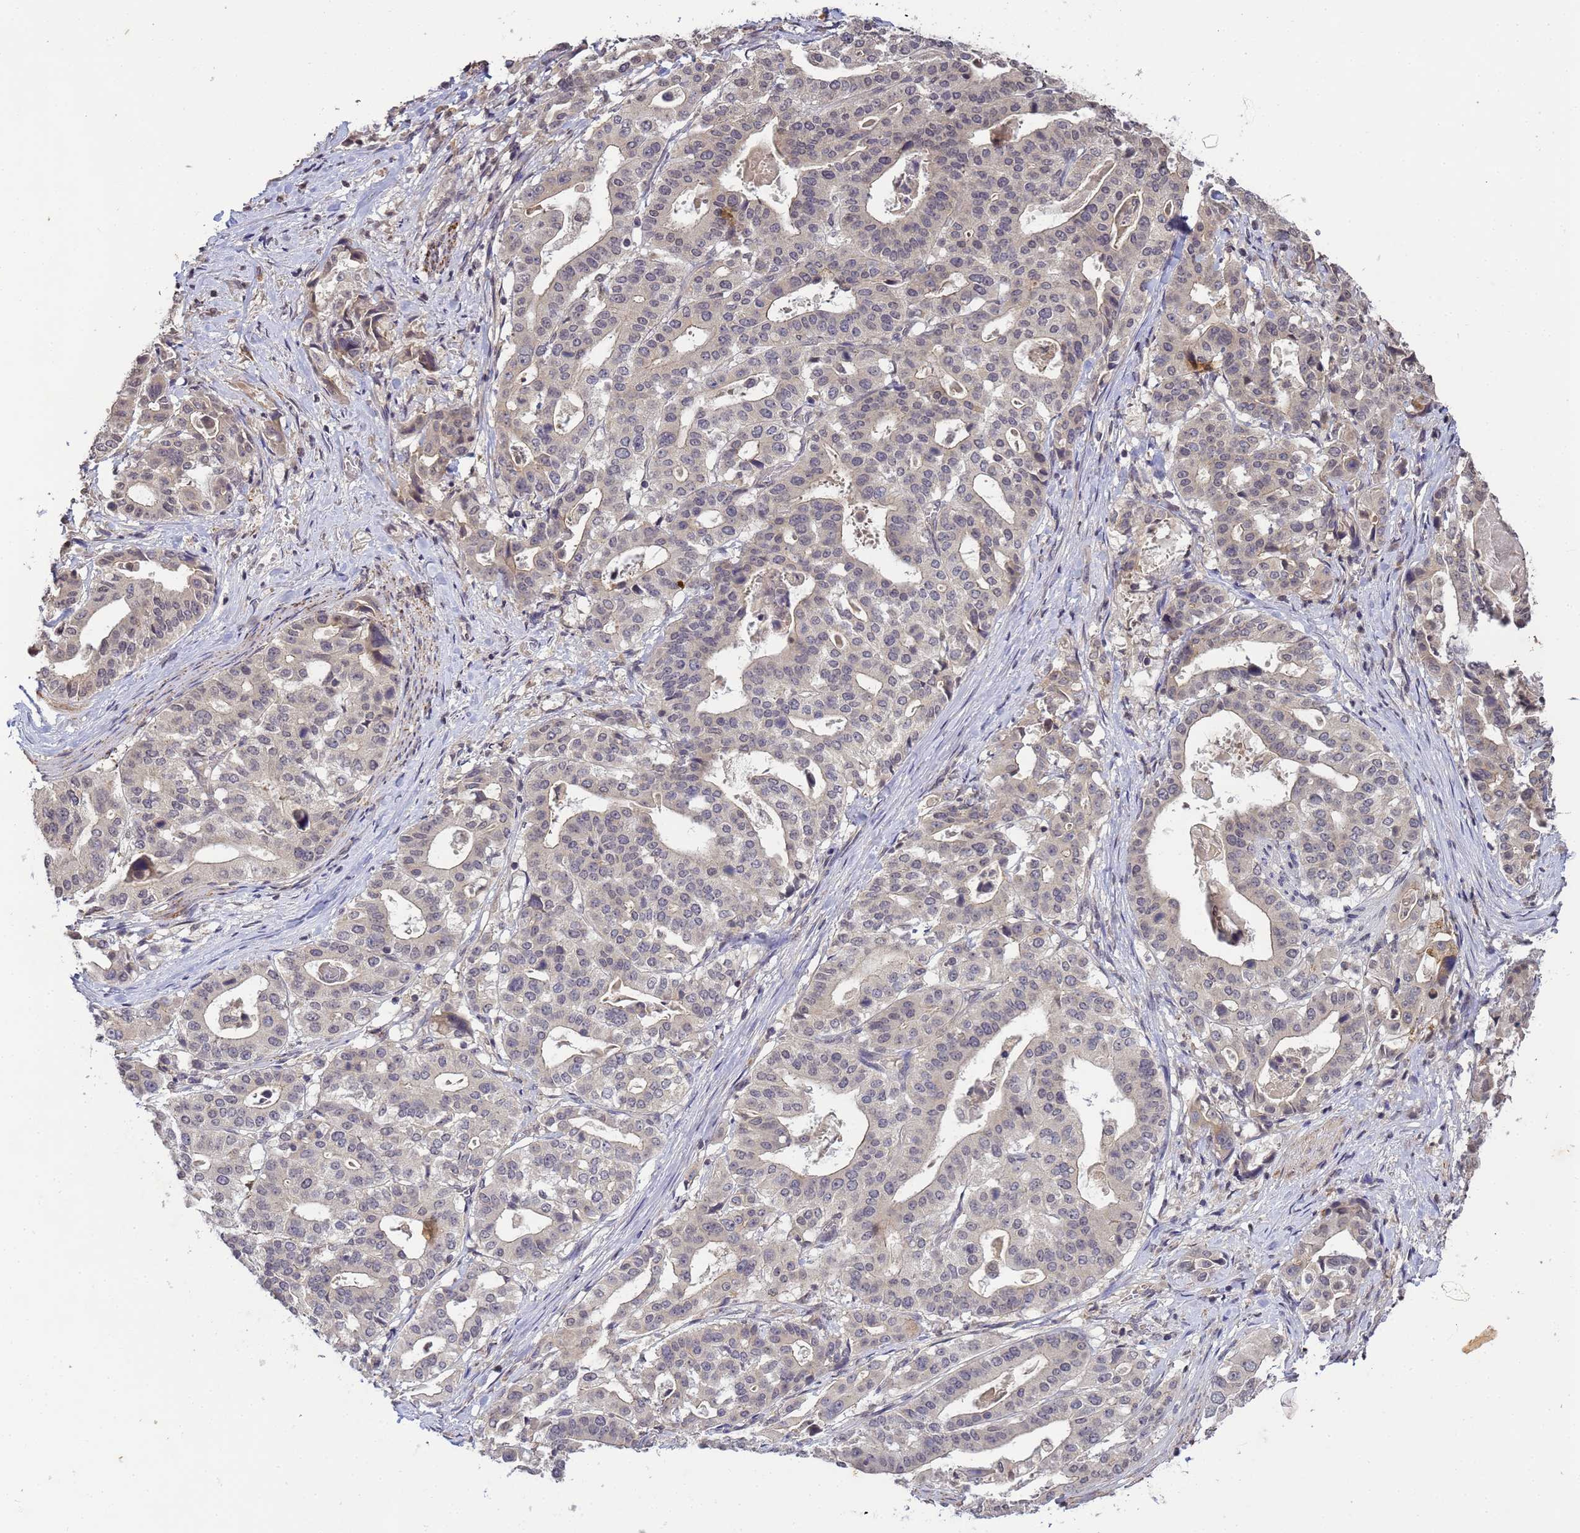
{"staining": {"intensity": "negative", "quantity": "none", "location": "none"}, "tissue": "stomach cancer", "cell_type": "Tumor cells", "image_type": "cancer", "snomed": [{"axis": "morphology", "description": "Adenocarcinoma, NOS"}, {"axis": "topography", "description": "Stomach"}], "caption": "Stomach cancer (adenocarcinoma) stained for a protein using immunohistochemistry reveals no positivity tumor cells.", "gene": "MYL7", "patient": {"sex": "male", "age": 48}}